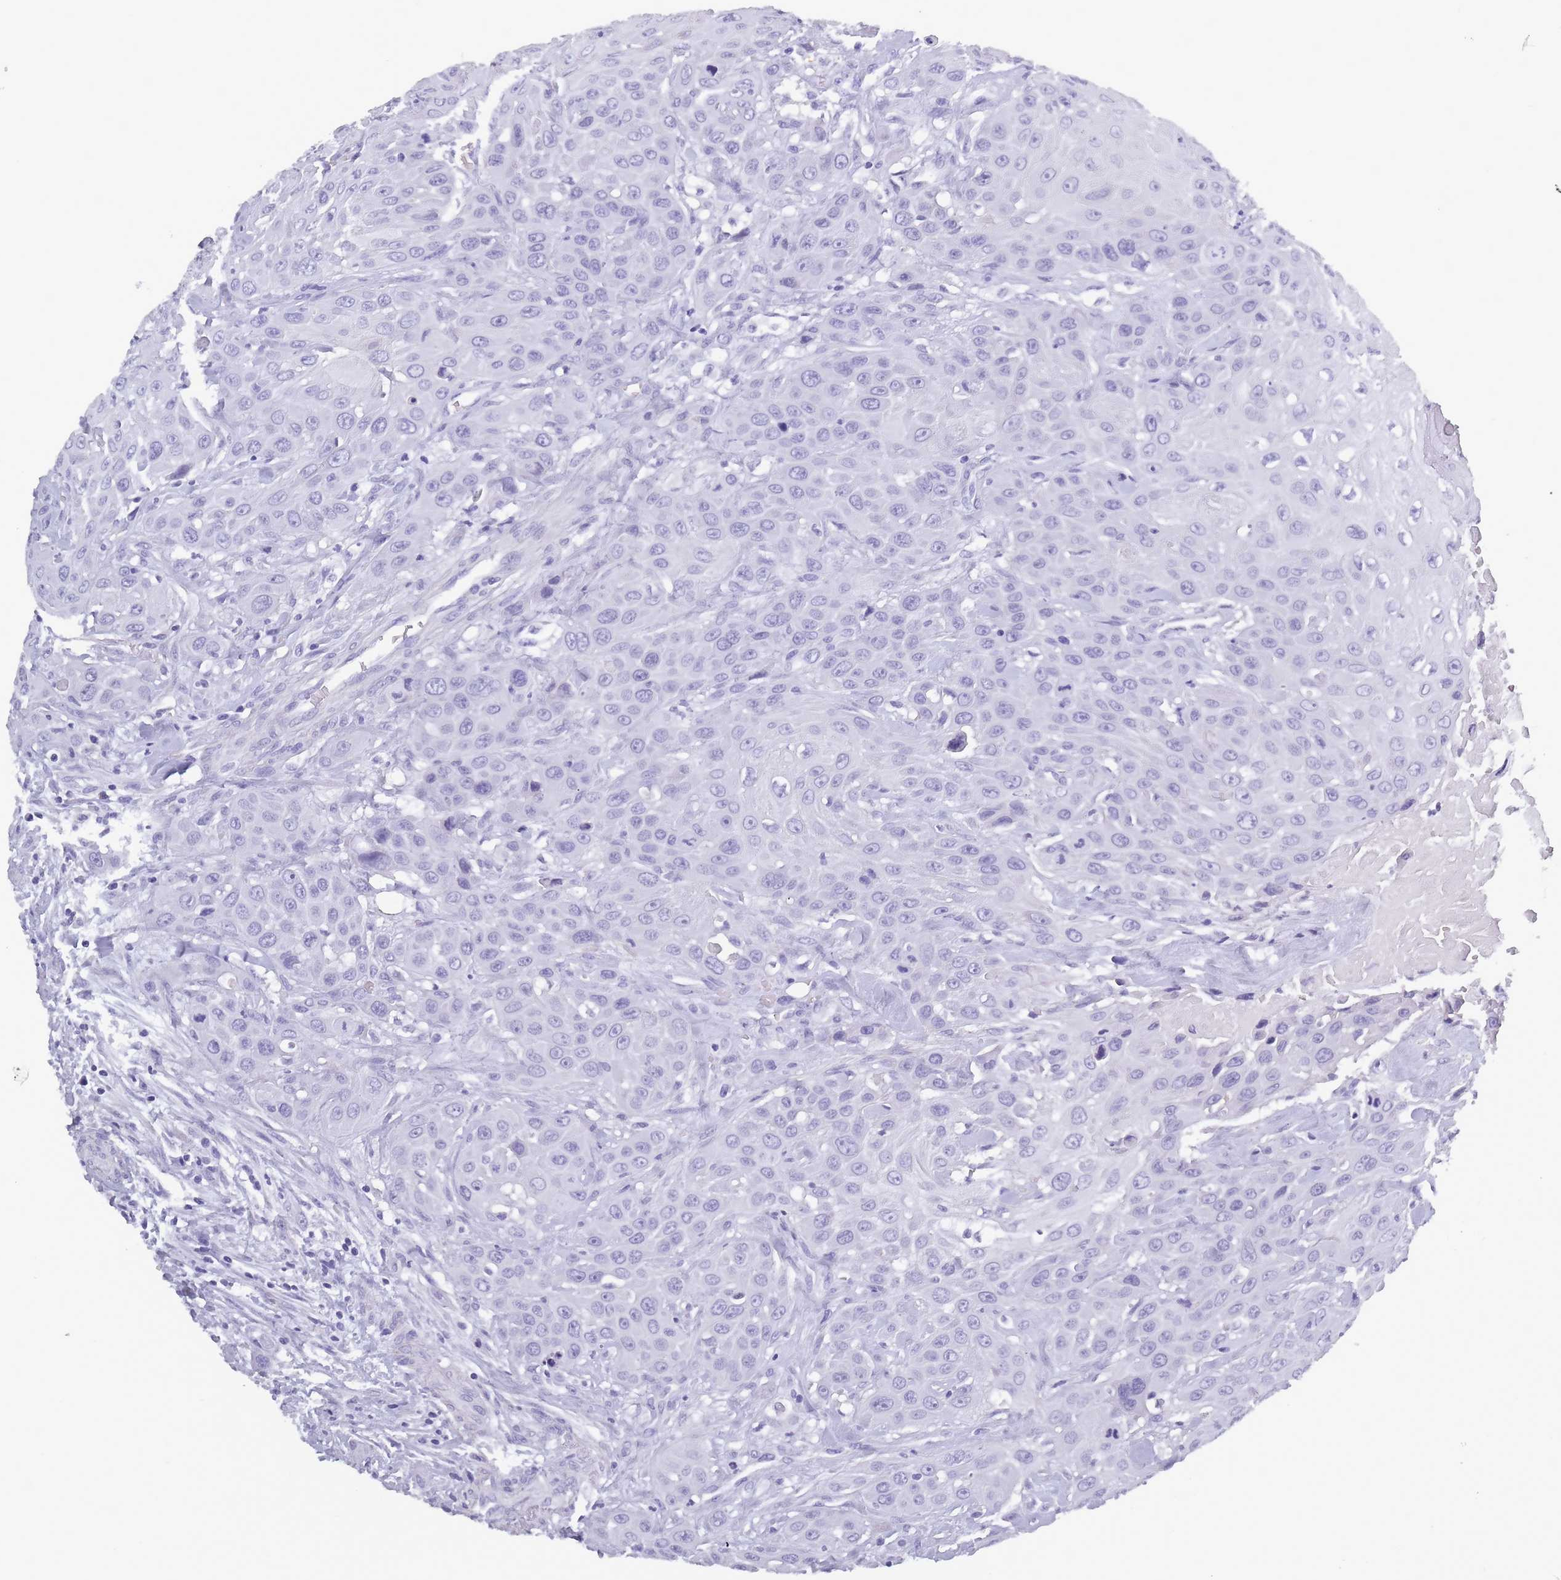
{"staining": {"intensity": "negative", "quantity": "none", "location": "none"}, "tissue": "head and neck cancer", "cell_type": "Tumor cells", "image_type": "cancer", "snomed": [{"axis": "morphology", "description": "Squamous cell carcinoma, NOS"}, {"axis": "topography", "description": "Head-Neck"}], "caption": "Squamous cell carcinoma (head and neck) was stained to show a protein in brown. There is no significant positivity in tumor cells.", "gene": "OR4C5", "patient": {"sex": "male", "age": 81}}